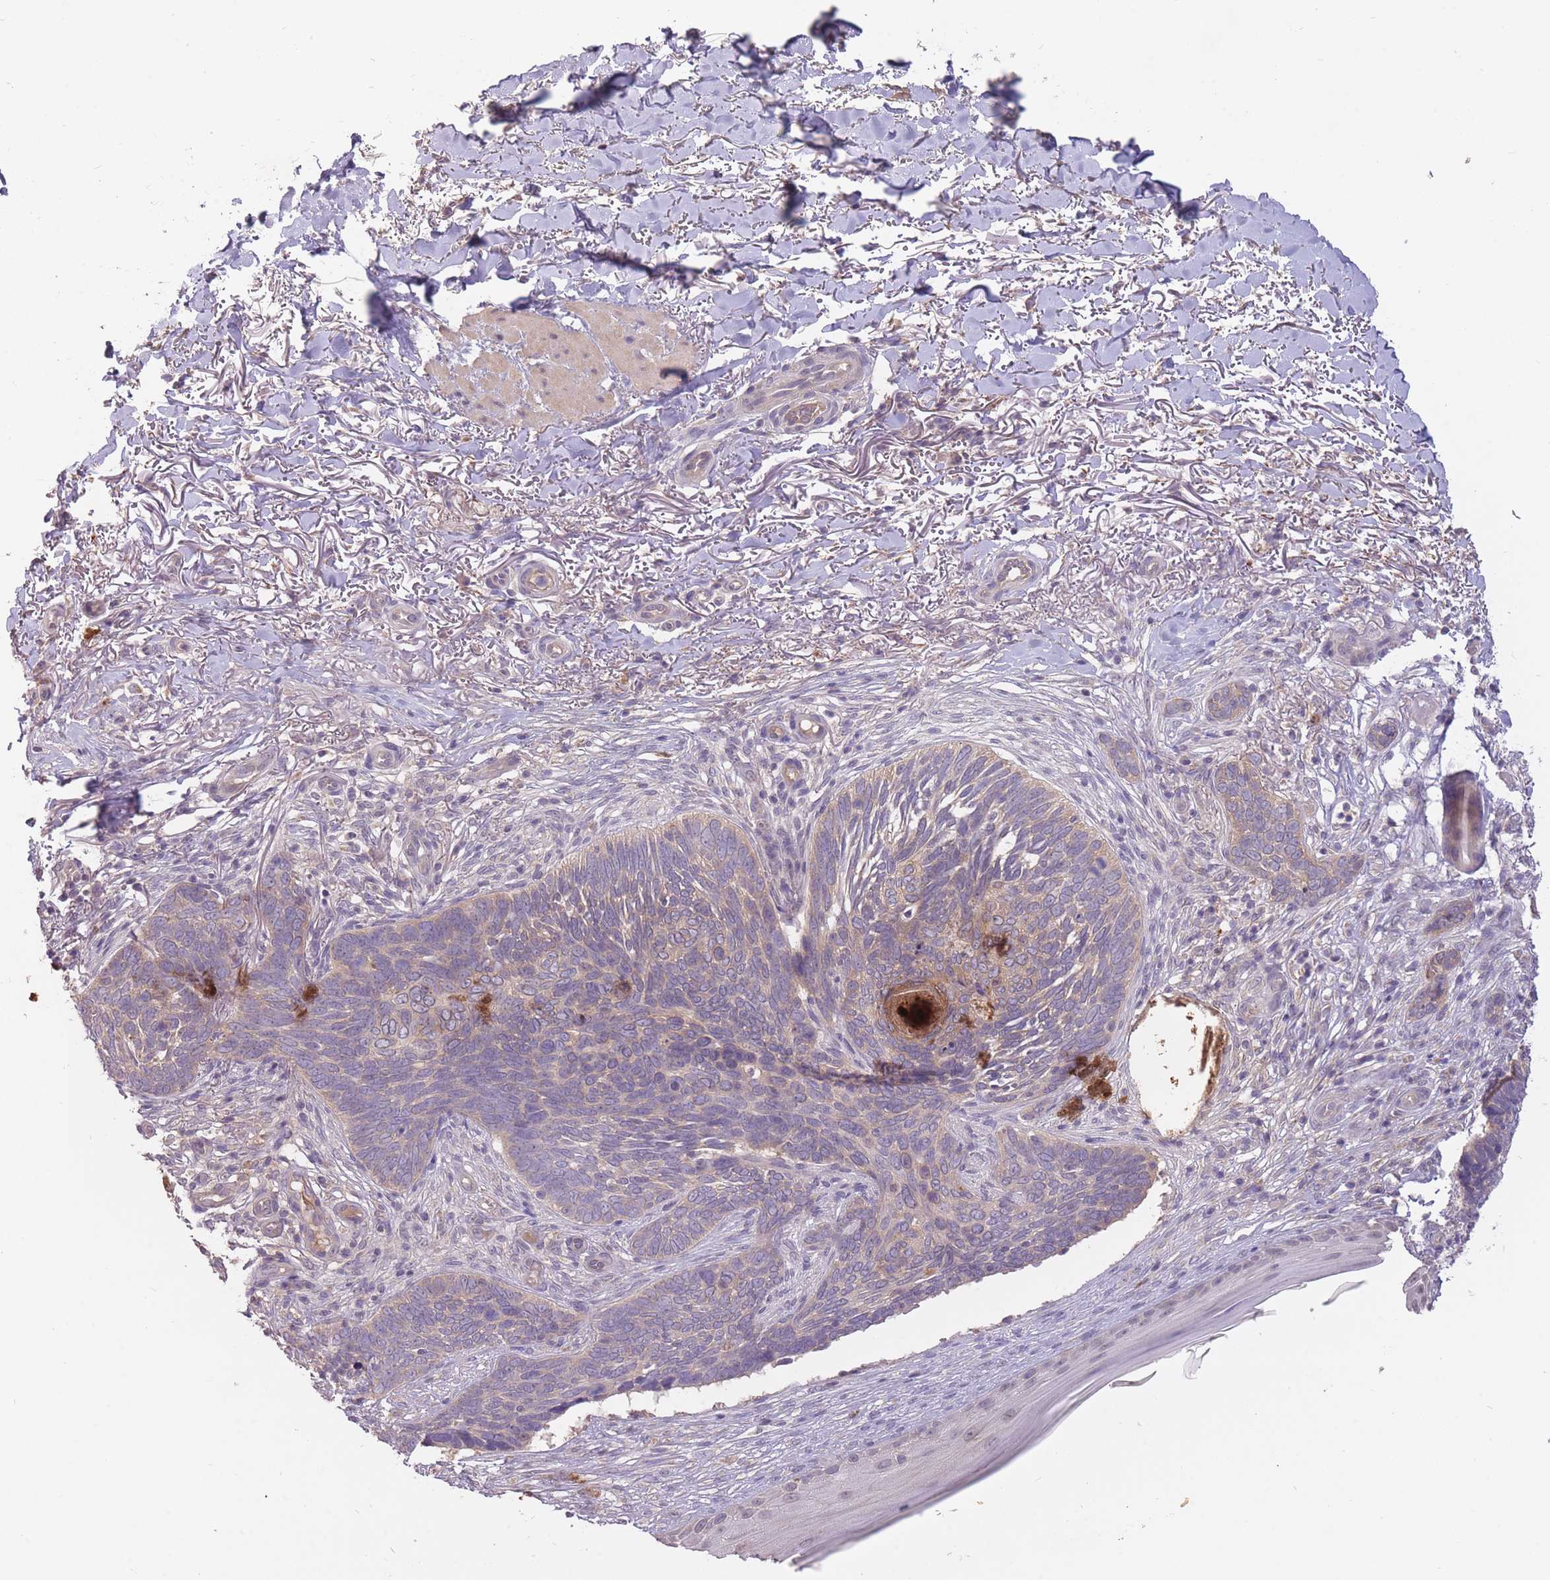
{"staining": {"intensity": "weak", "quantity": "25%-75%", "location": "cytoplasmic/membranous"}, "tissue": "skin cancer", "cell_type": "Tumor cells", "image_type": "cancer", "snomed": [{"axis": "morphology", "description": "Normal tissue, NOS"}, {"axis": "morphology", "description": "Basal cell carcinoma"}, {"axis": "topography", "description": "Skin"}], "caption": "This image shows immunohistochemistry (IHC) staining of human basal cell carcinoma (skin), with low weak cytoplasmic/membranous positivity in about 25%-75% of tumor cells.", "gene": "LRATD2", "patient": {"sex": "female", "age": 67}}